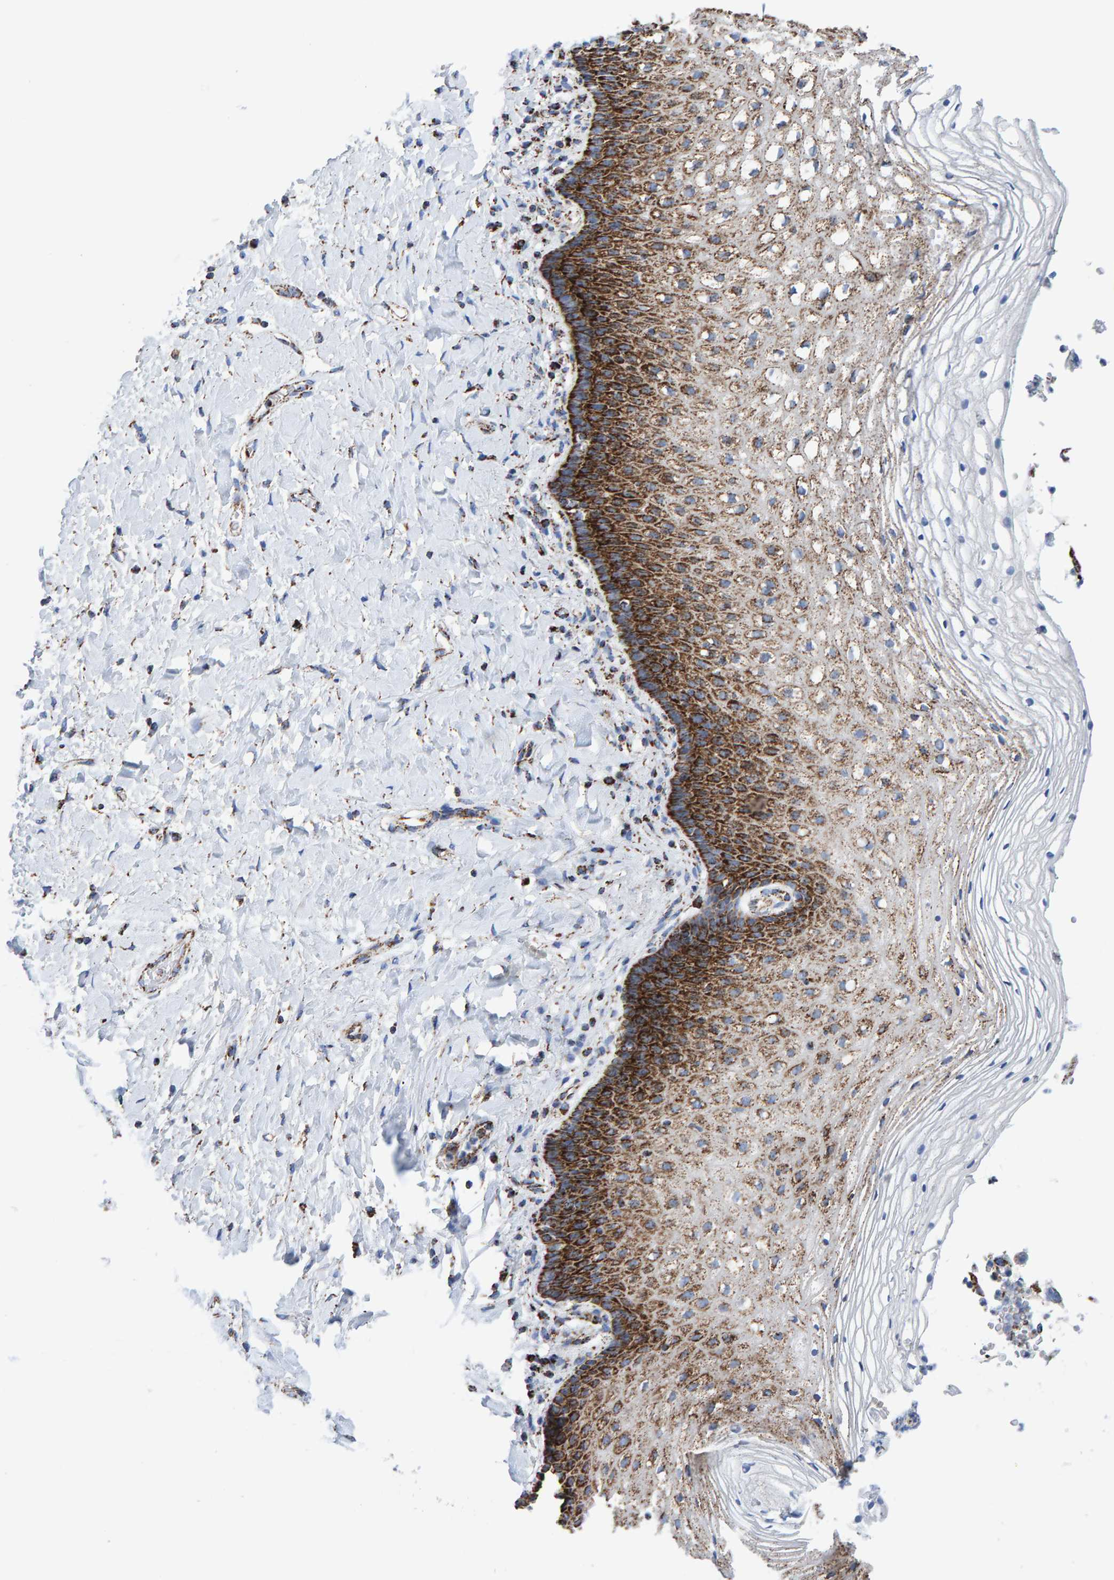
{"staining": {"intensity": "strong", "quantity": ">75%", "location": "cytoplasmic/membranous"}, "tissue": "vagina", "cell_type": "Squamous epithelial cells", "image_type": "normal", "snomed": [{"axis": "morphology", "description": "Normal tissue, NOS"}, {"axis": "topography", "description": "Vagina"}], "caption": "Squamous epithelial cells show high levels of strong cytoplasmic/membranous staining in about >75% of cells in benign vagina. (DAB IHC, brown staining for protein, blue staining for nuclei).", "gene": "ENSG00000262660", "patient": {"sex": "female", "age": 60}}